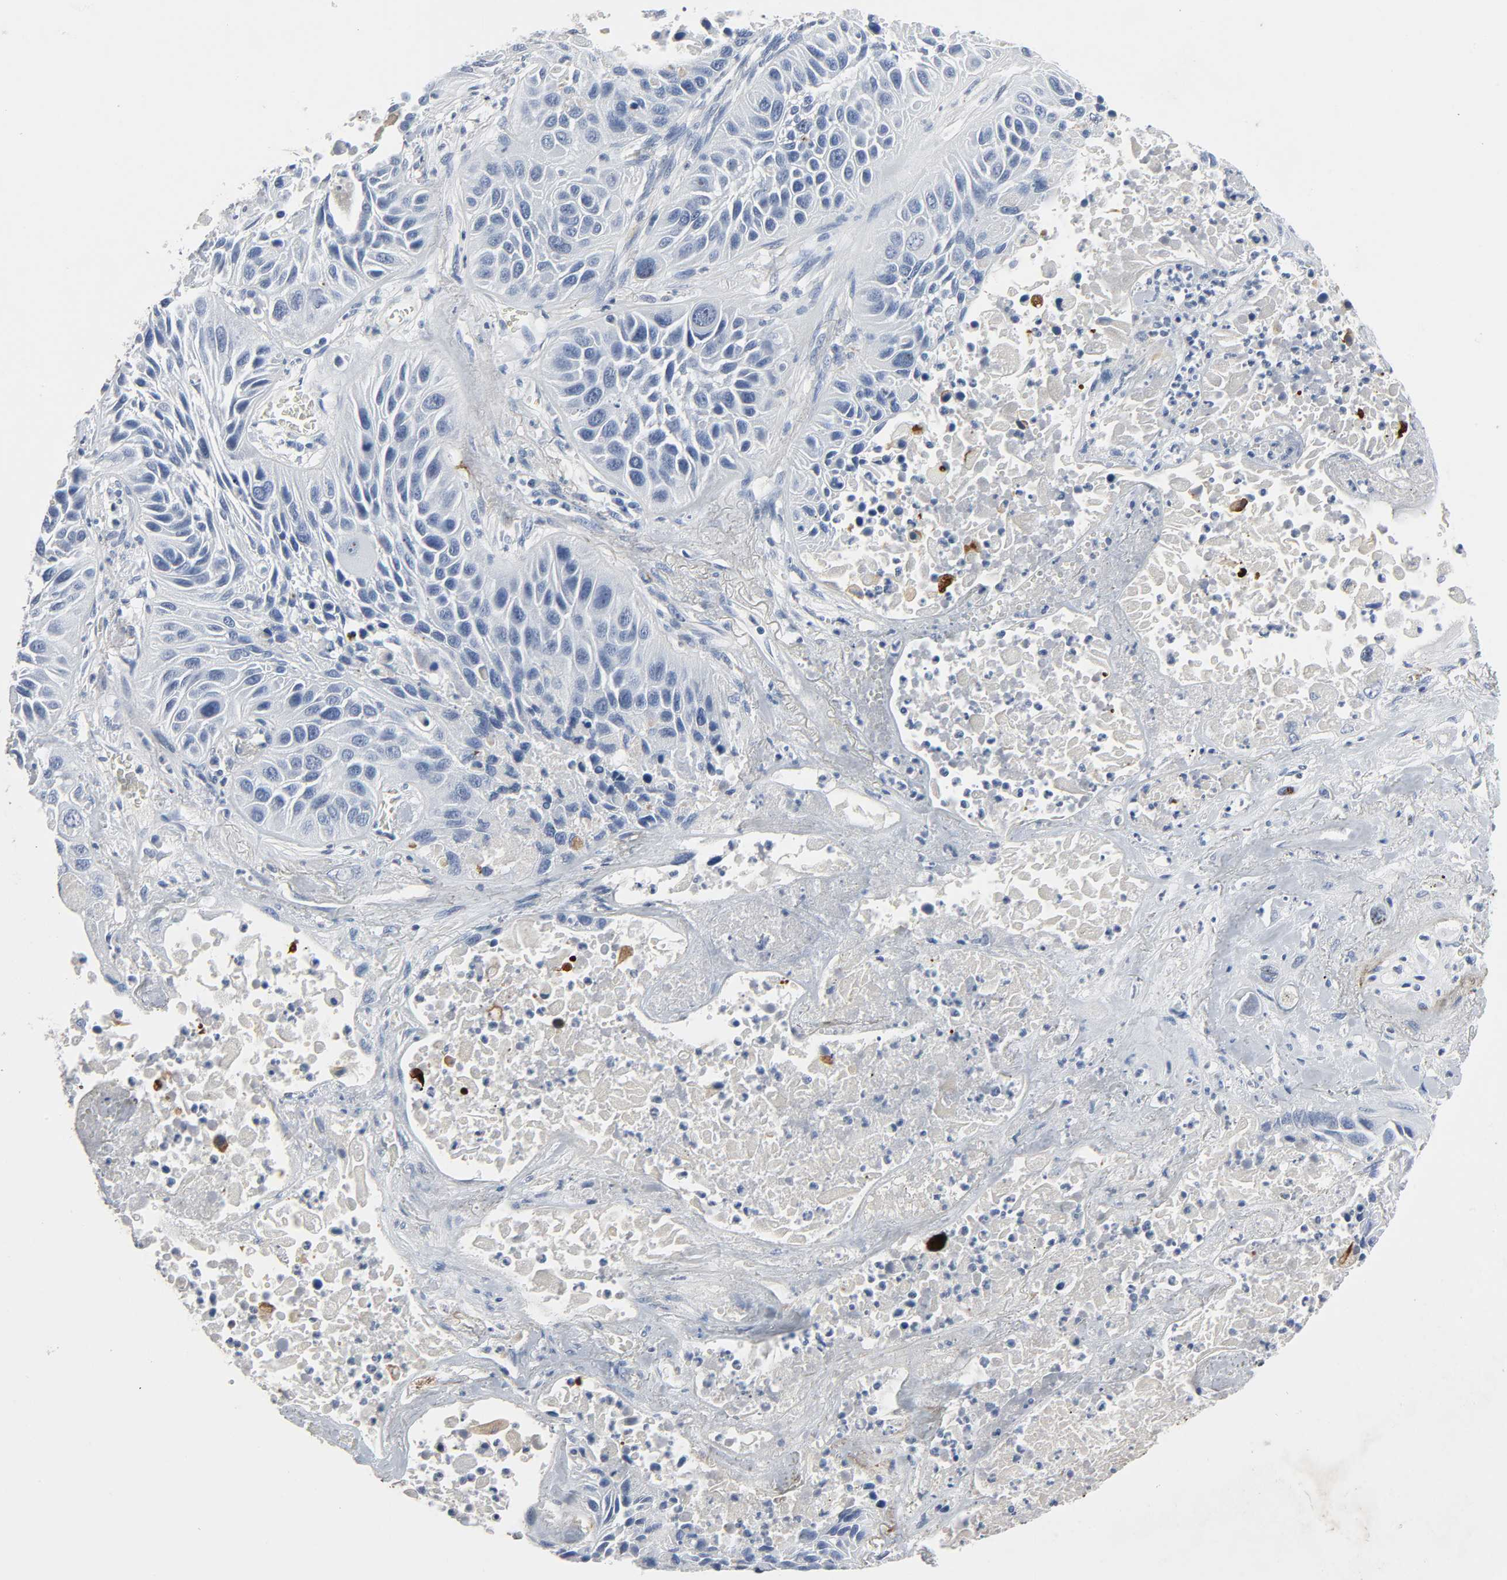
{"staining": {"intensity": "negative", "quantity": "none", "location": "none"}, "tissue": "lung cancer", "cell_type": "Tumor cells", "image_type": "cancer", "snomed": [{"axis": "morphology", "description": "Squamous cell carcinoma, NOS"}, {"axis": "topography", "description": "Lung"}], "caption": "IHC micrograph of lung cancer (squamous cell carcinoma) stained for a protein (brown), which shows no positivity in tumor cells.", "gene": "FBLN5", "patient": {"sex": "female", "age": 76}}